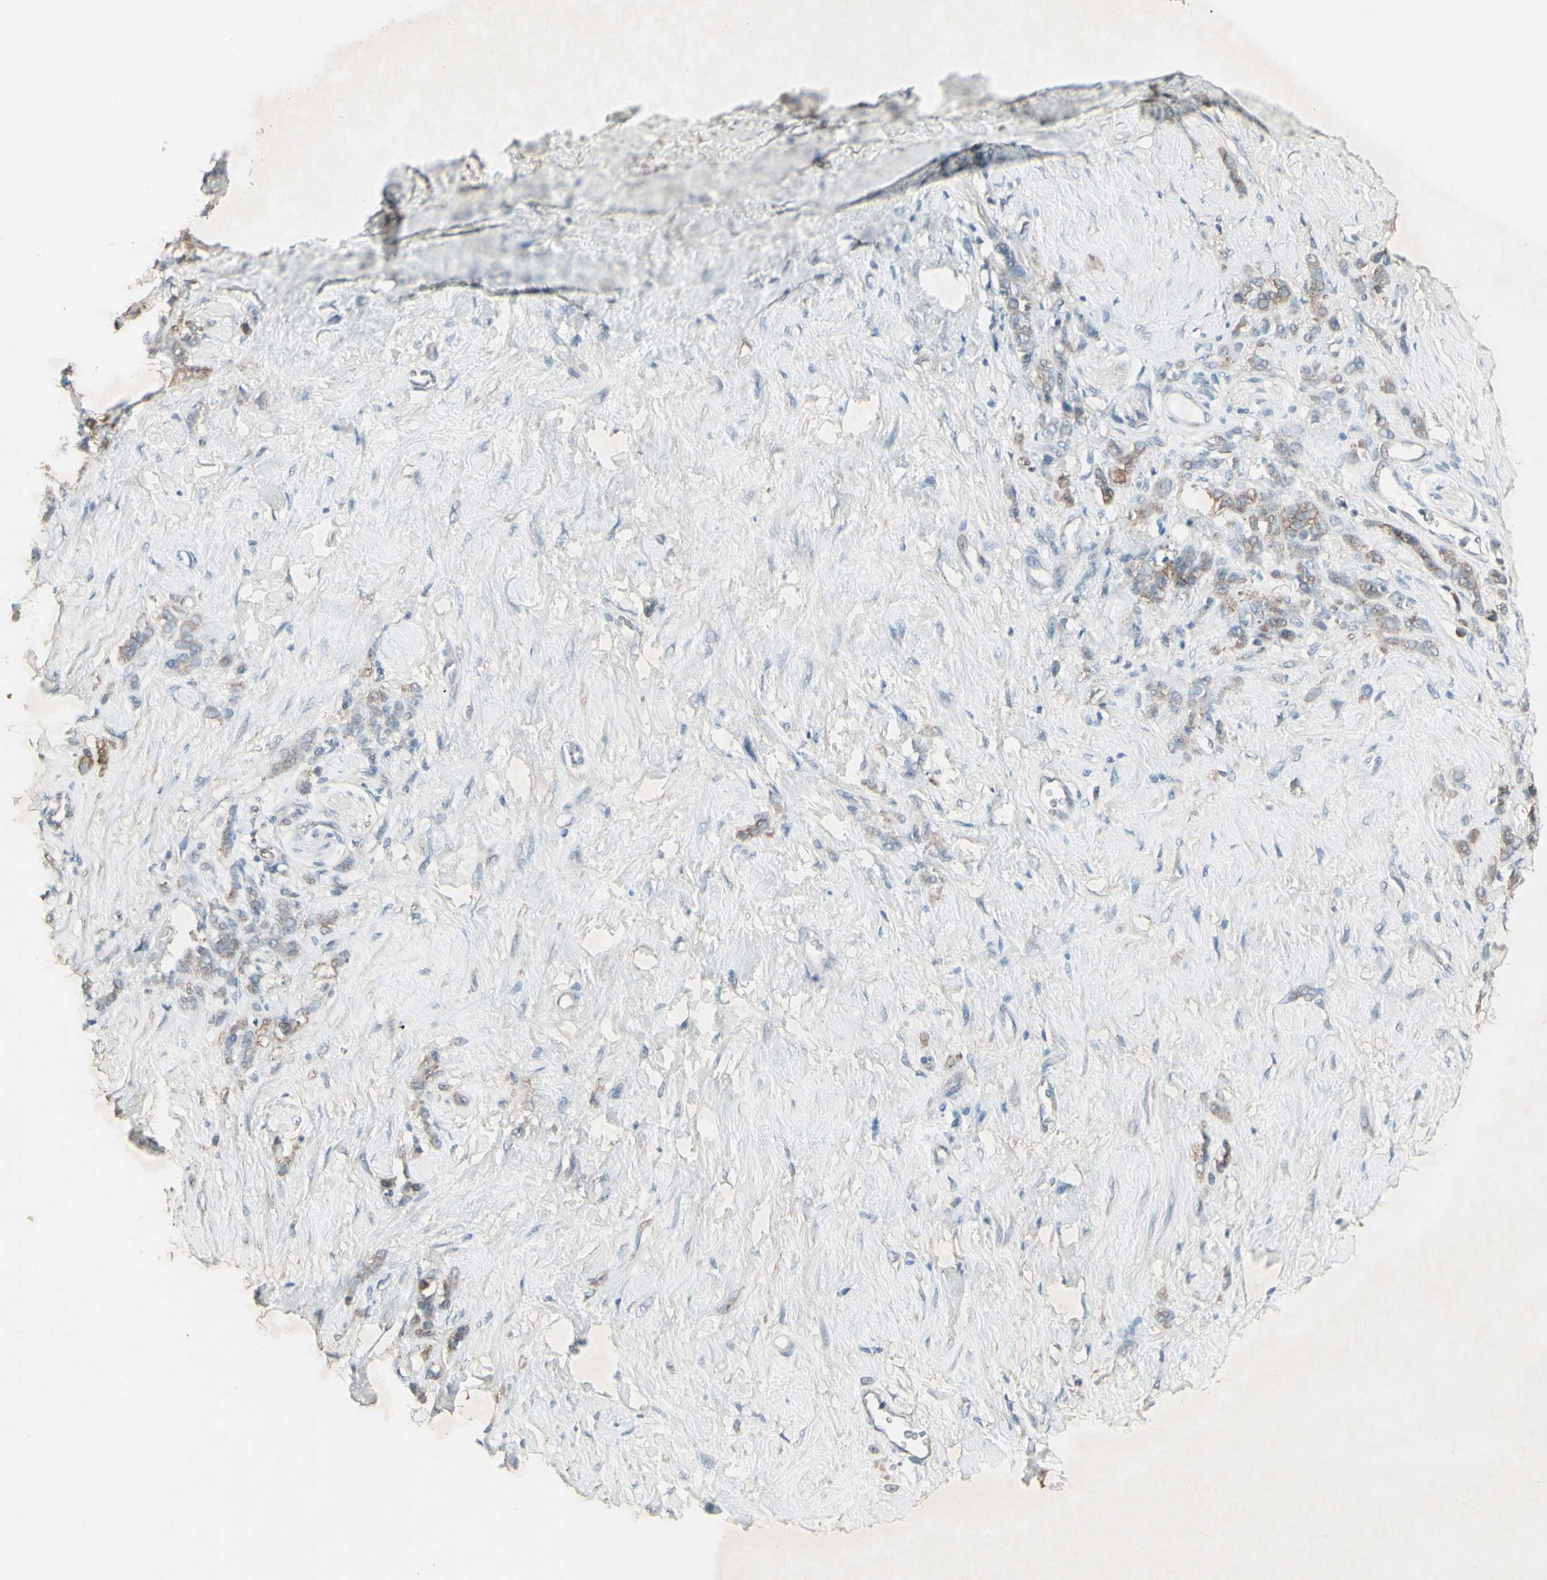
{"staining": {"intensity": "weak", "quantity": "25%-75%", "location": "cytoplasmic/membranous"}, "tissue": "stomach cancer", "cell_type": "Tumor cells", "image_type": "cancer", "snomed": [{"axis": "morphology", "description": "Adenocarcinoma, NOS"}, {"axis": "topography", "description": "Stomach"}], "caption": "A brown stain highlights weak cytoplasmic/membranous expression of a protein in adenocarcinoma (stomach) tumor cells. (Brightfield microscopy of DAB IHC at high magnification).", "gene": "FXYD3", "patient": {"sex": "male", "age": 82}}